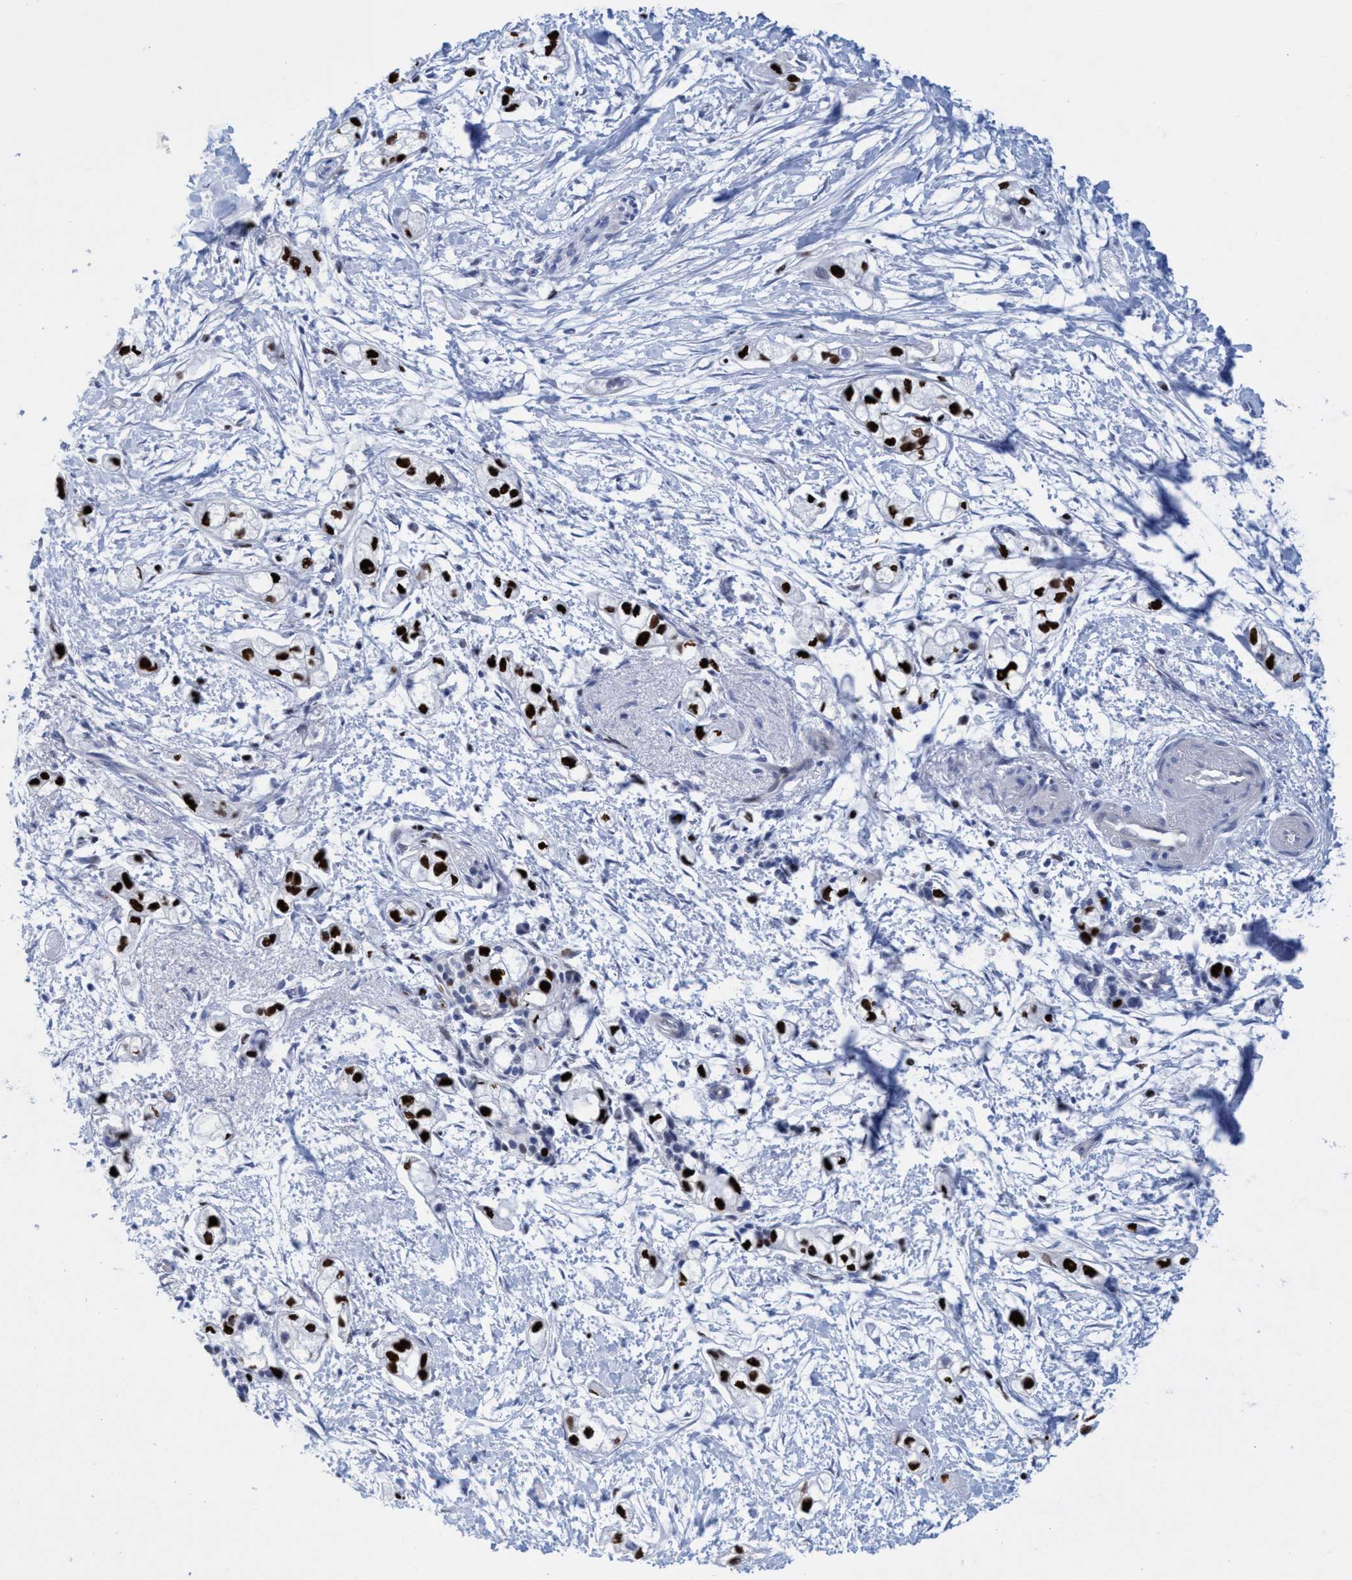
{"staining": {"intensity": "strong", "quantity": ">75%", "location": "nuclear"}, "tissue": "pancreatic cancer", "cell_type": "Tumor cells", "image_type": "cancer", "snomed": [{"axis": "morphology", "description": "Adenocarcinoma, NOS"}, {"axis": "topography", "description": "Pancreas"}], "caption": "An immunohistochemistry (IHC) micrograph of neoplastic tissue is shown. Protein staining in brown labels strong nuclear positivity in pancreatic cancer (adenocarcinoma) within tumor cells.", "gene": "R3HCC1", "patient": {"sex": "male", "age": 74}}